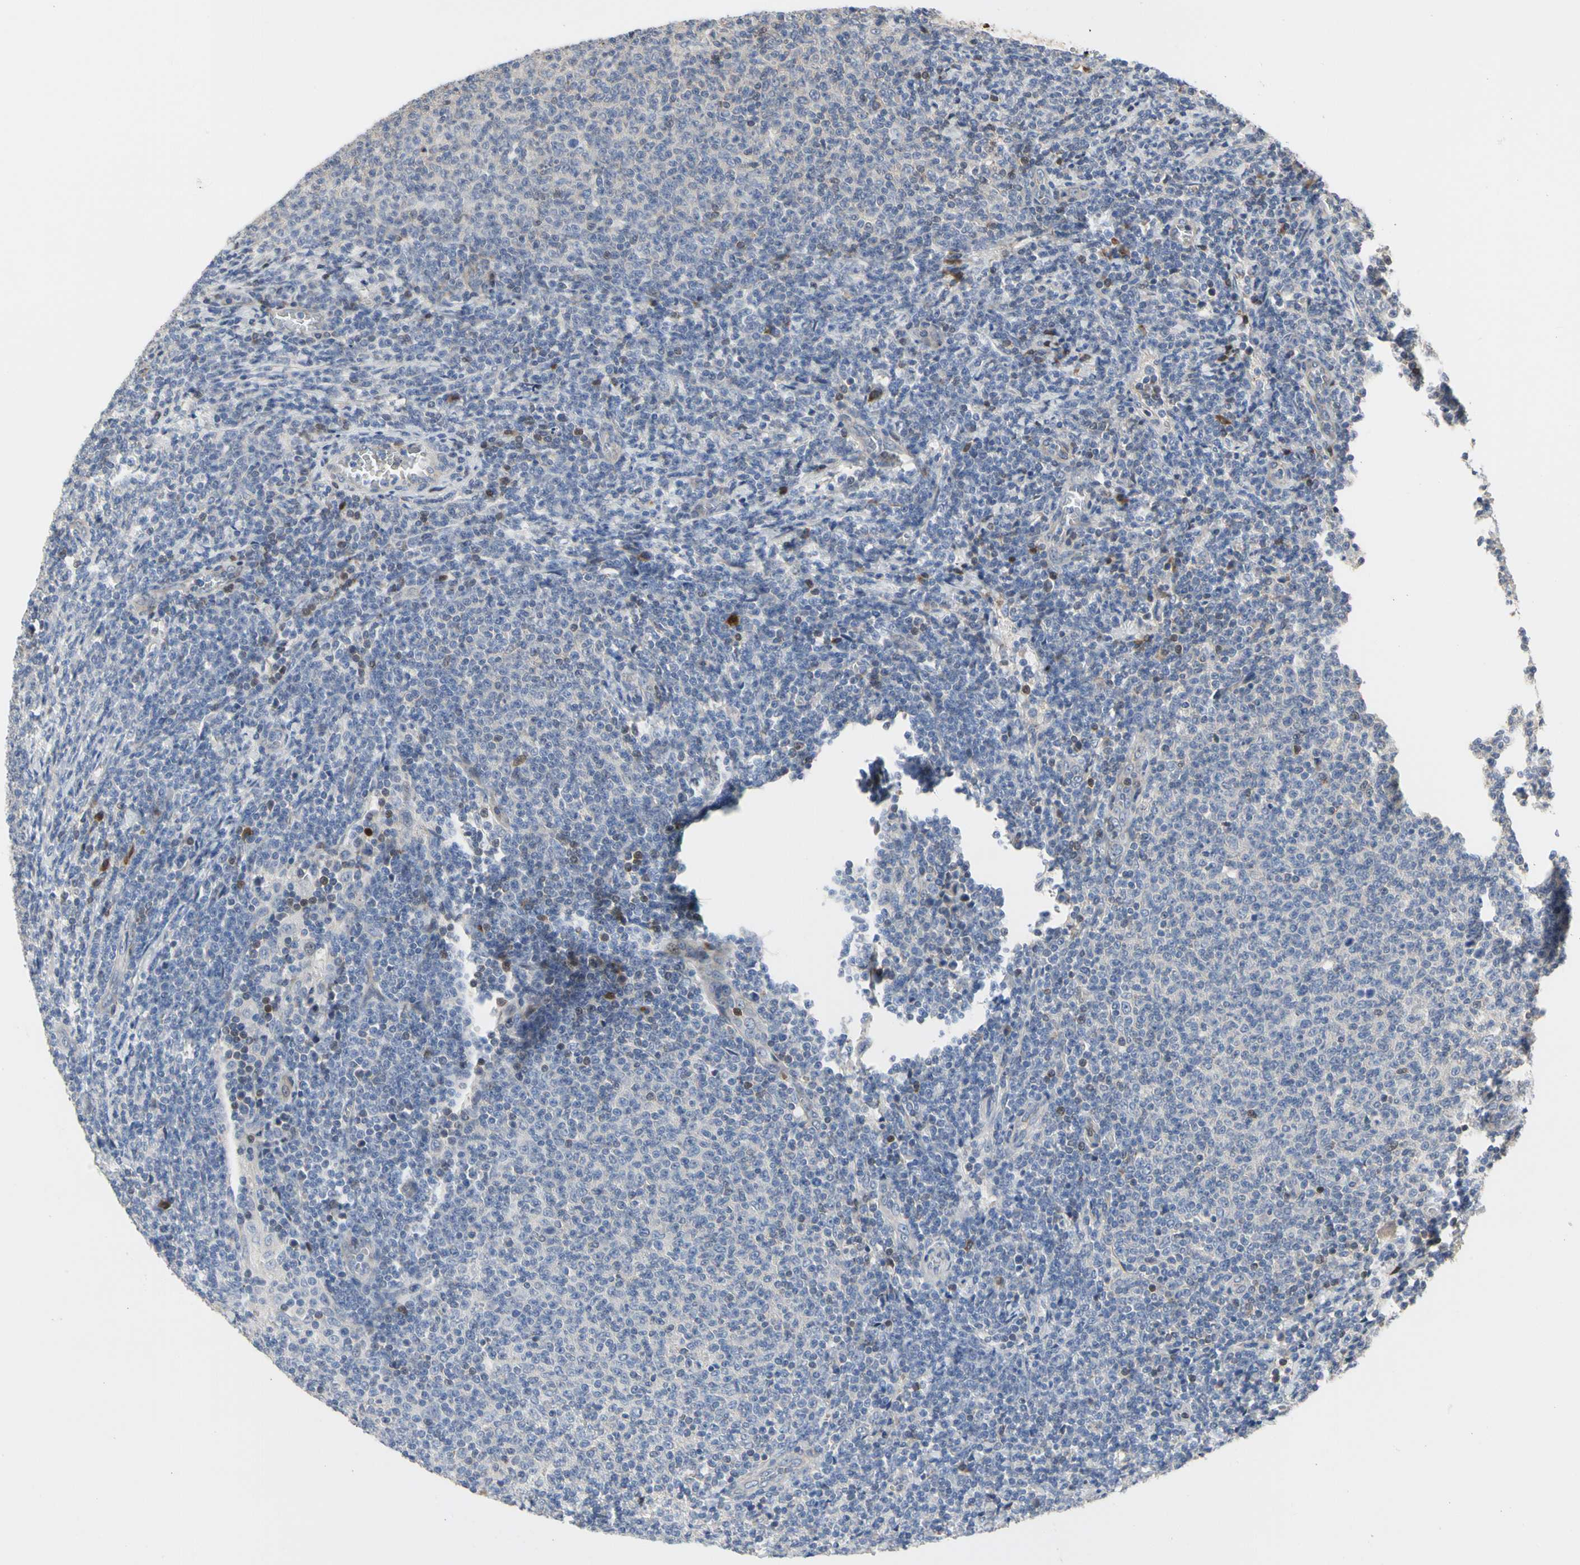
{"staining": {"intensity": "moderate", "quantity": "<25%", "location": "nuclear"}, "tissue": "lymphoma", "cell_type": "Tumor cells", "image_type": "cancer", "snomed": [{"axis": "morphology", "description": "Malignant lymphoma, non-Hodgkin's type, Low grade"}, {"axis": "topography", "description": "Lymph node"}], "caption": "Immunohistochemistry staining of lymphoma, which exhibits low levels of moderate nuclear positivity in approximately <25% of tumor cells indicating moderate nuclear protein staining. The staining was performed using DAB (3,3'-diaminobenzidine) (brown) for protein detection and nuclei were counterstained in hematoxylin (blue).", "gene": "HMGCR", "patient": {"sex": "male", "age": 66}}